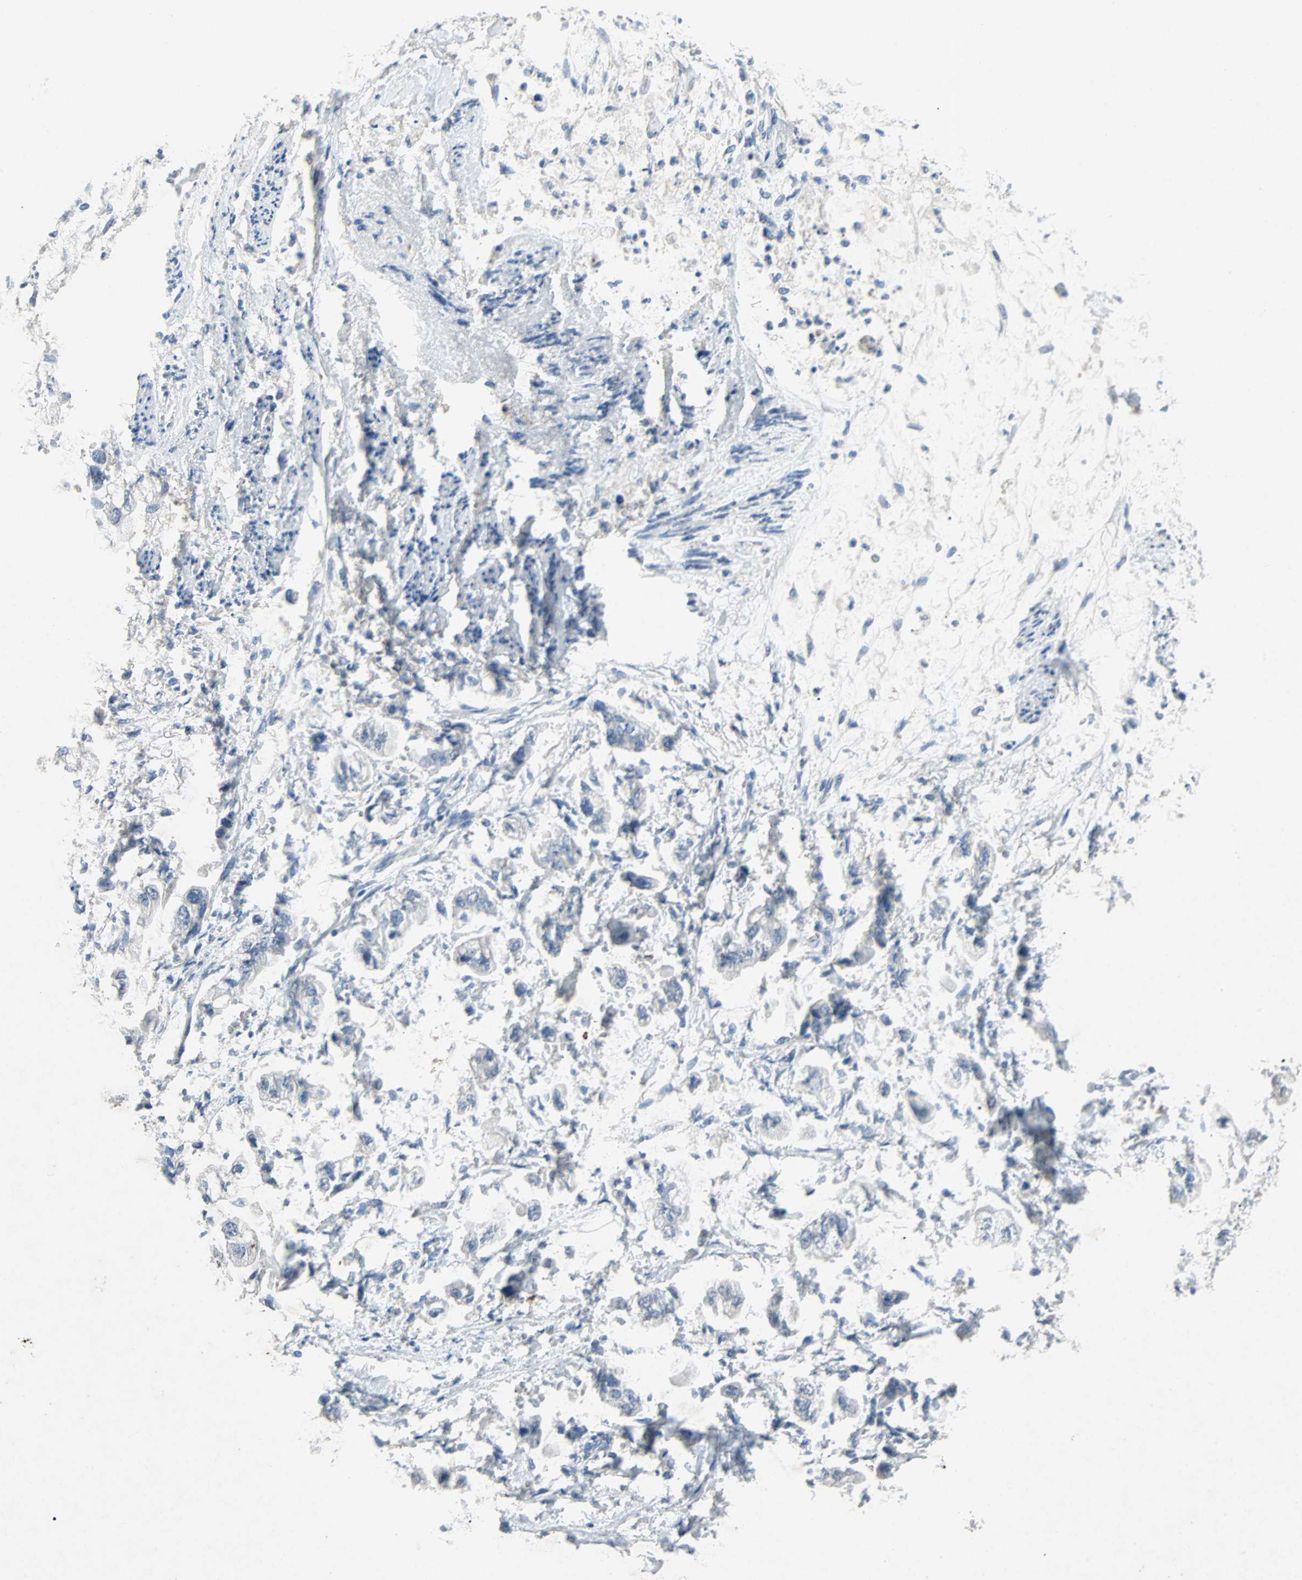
{"staining": {"intensity": "negative", "quantity": "none", "location": "none"}, "tissue": "stomach cancer", "cell_type": "Tumor cells", "image_type": "cancer", "snomed": [{"axis": "morphology", "description": "Adenocarcinoma, NOS"}, {"axis": "topography", "description": "Stomach"}], "caption": "This is an immunohistochemistry histopathology image of stomach cancer (adenocarcinoma). There is no positivity in tumor cells.", "gene": "PCDHB2", "patient": {"sex": "male", "age": 62}}